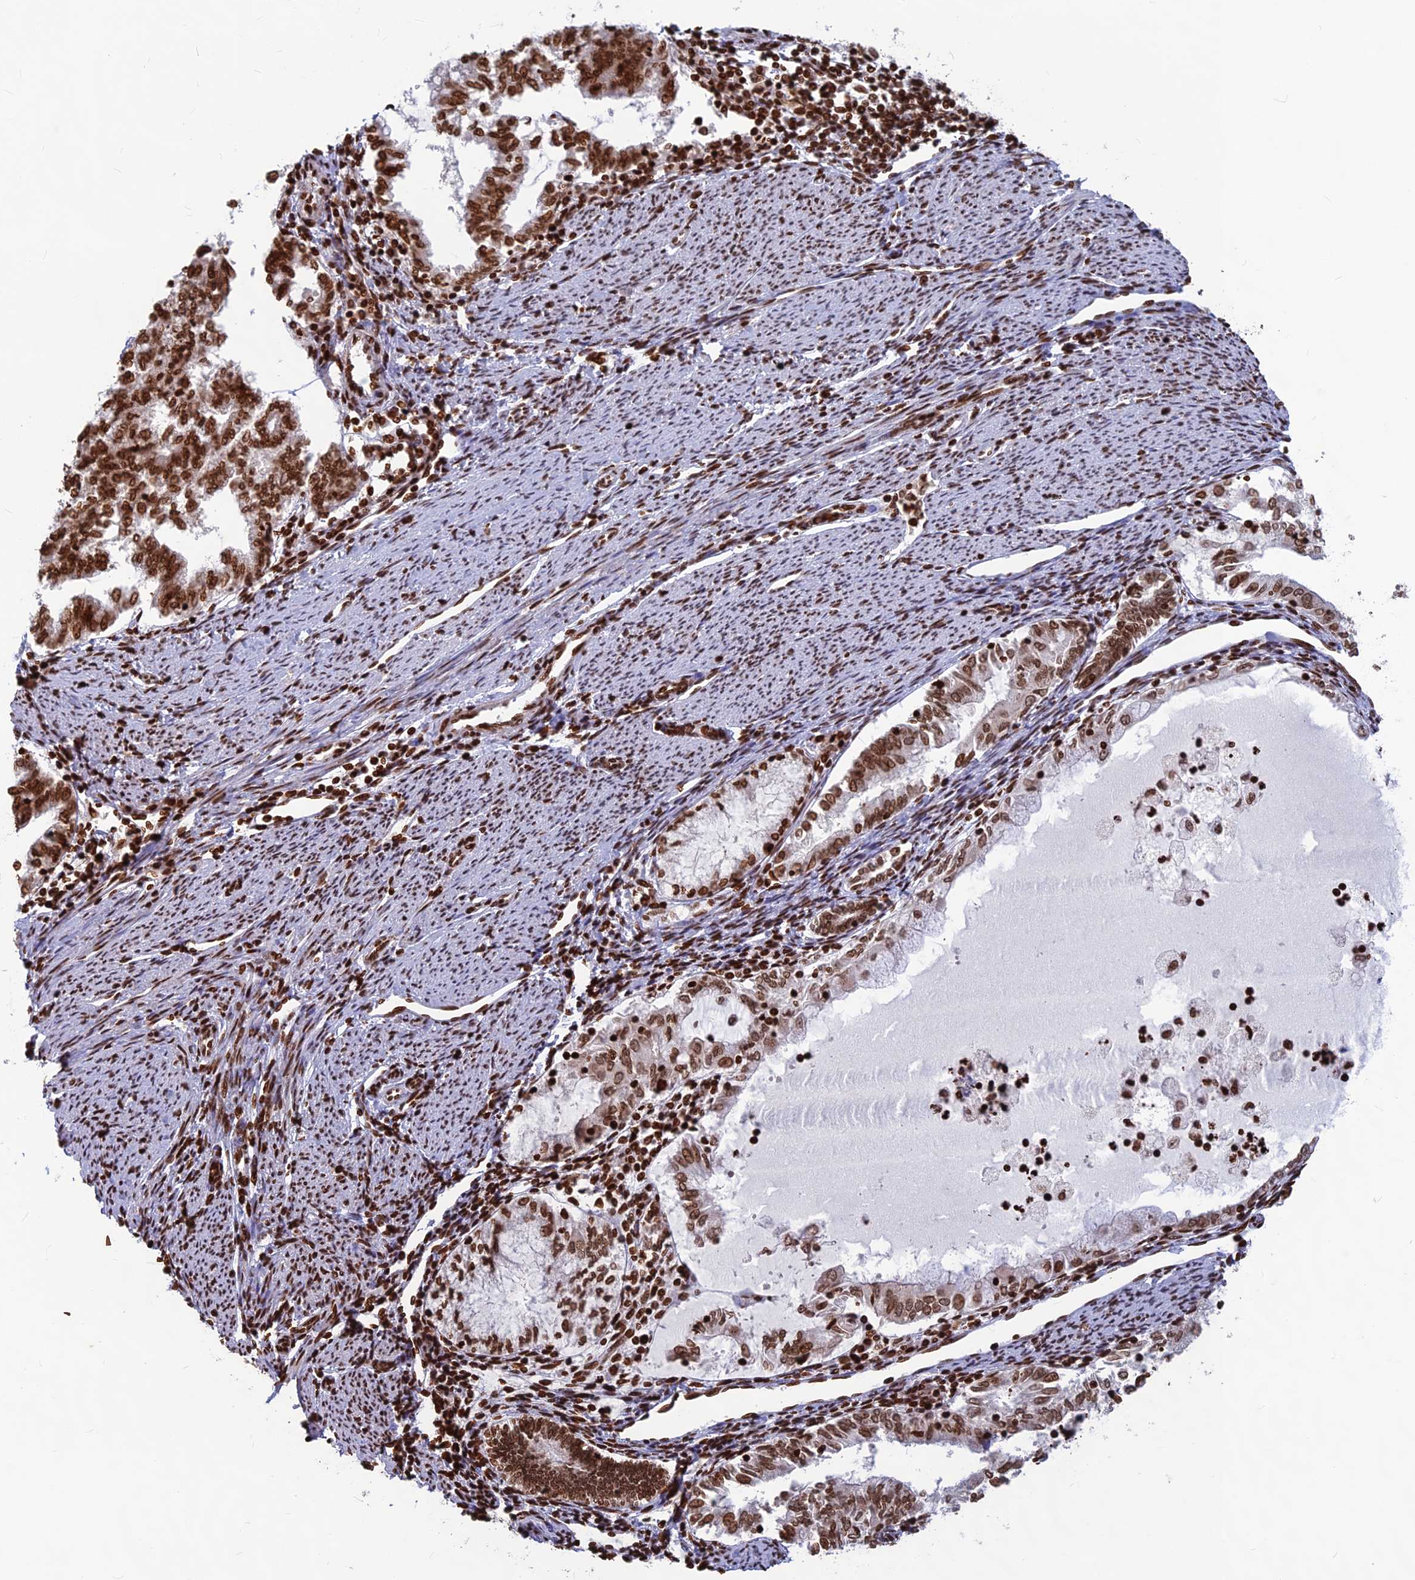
{"staining": {"intensity": "strong", "quantity": ">75%", "location": "nuclear"}, "tissue": "endometrial cancer", "cell_type": "Tumor cells", "image_type": "cancer", "snomed": [{"axis": "morphology", "description": "Adenocarcinoma, NOS"}, {"axis": "topography", "description": "Endometrium"}], "caption": "A histopathology image showing strong nuclear staining in approximately >75% of tumor cells in endometrial cancer (adenocarcinoma), as visualized by brown immunohistochemical staining.", "gene": "TET2", "patient": {"sex": "female", "age": 79}}